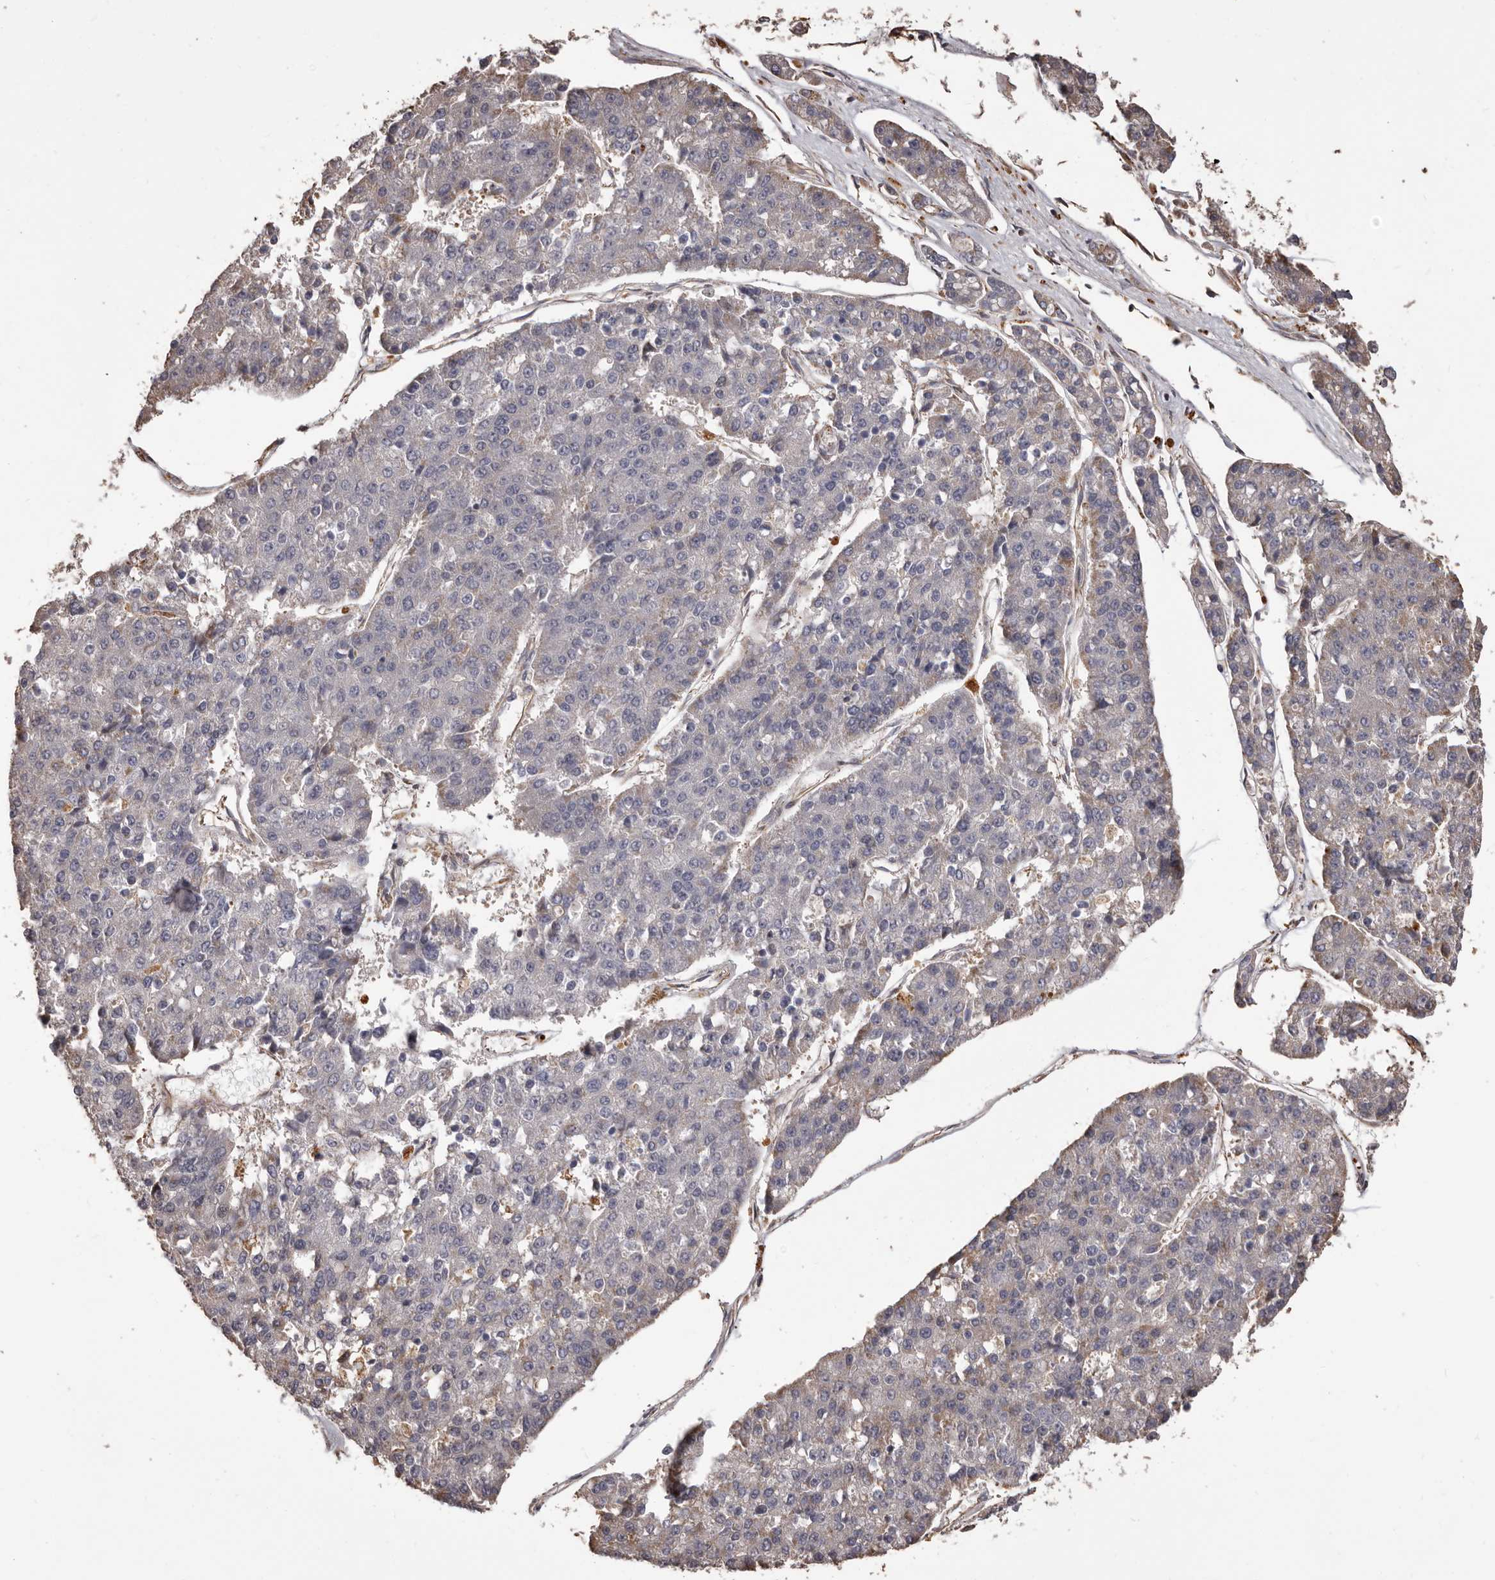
{"staining": {"intensity": "negative", "quantity": "none", "location": "none"}, "tissue": "pancreatic cancer", "cell_type": "Tumor cells", "image_type": "cancer", "snomed": [{"axis": "morphology", "description": "Adenocarcinoma, NOS"}, {"axis": "topography", "description": "Pancreas"}], "caption": "Pancreatic adenocarcinoma stained for a protein using immunohistochemistry (IHC) shows no expression tumor cells.", "gene": "ALPK1", "patient": {"sex": "male", "age": 50}}